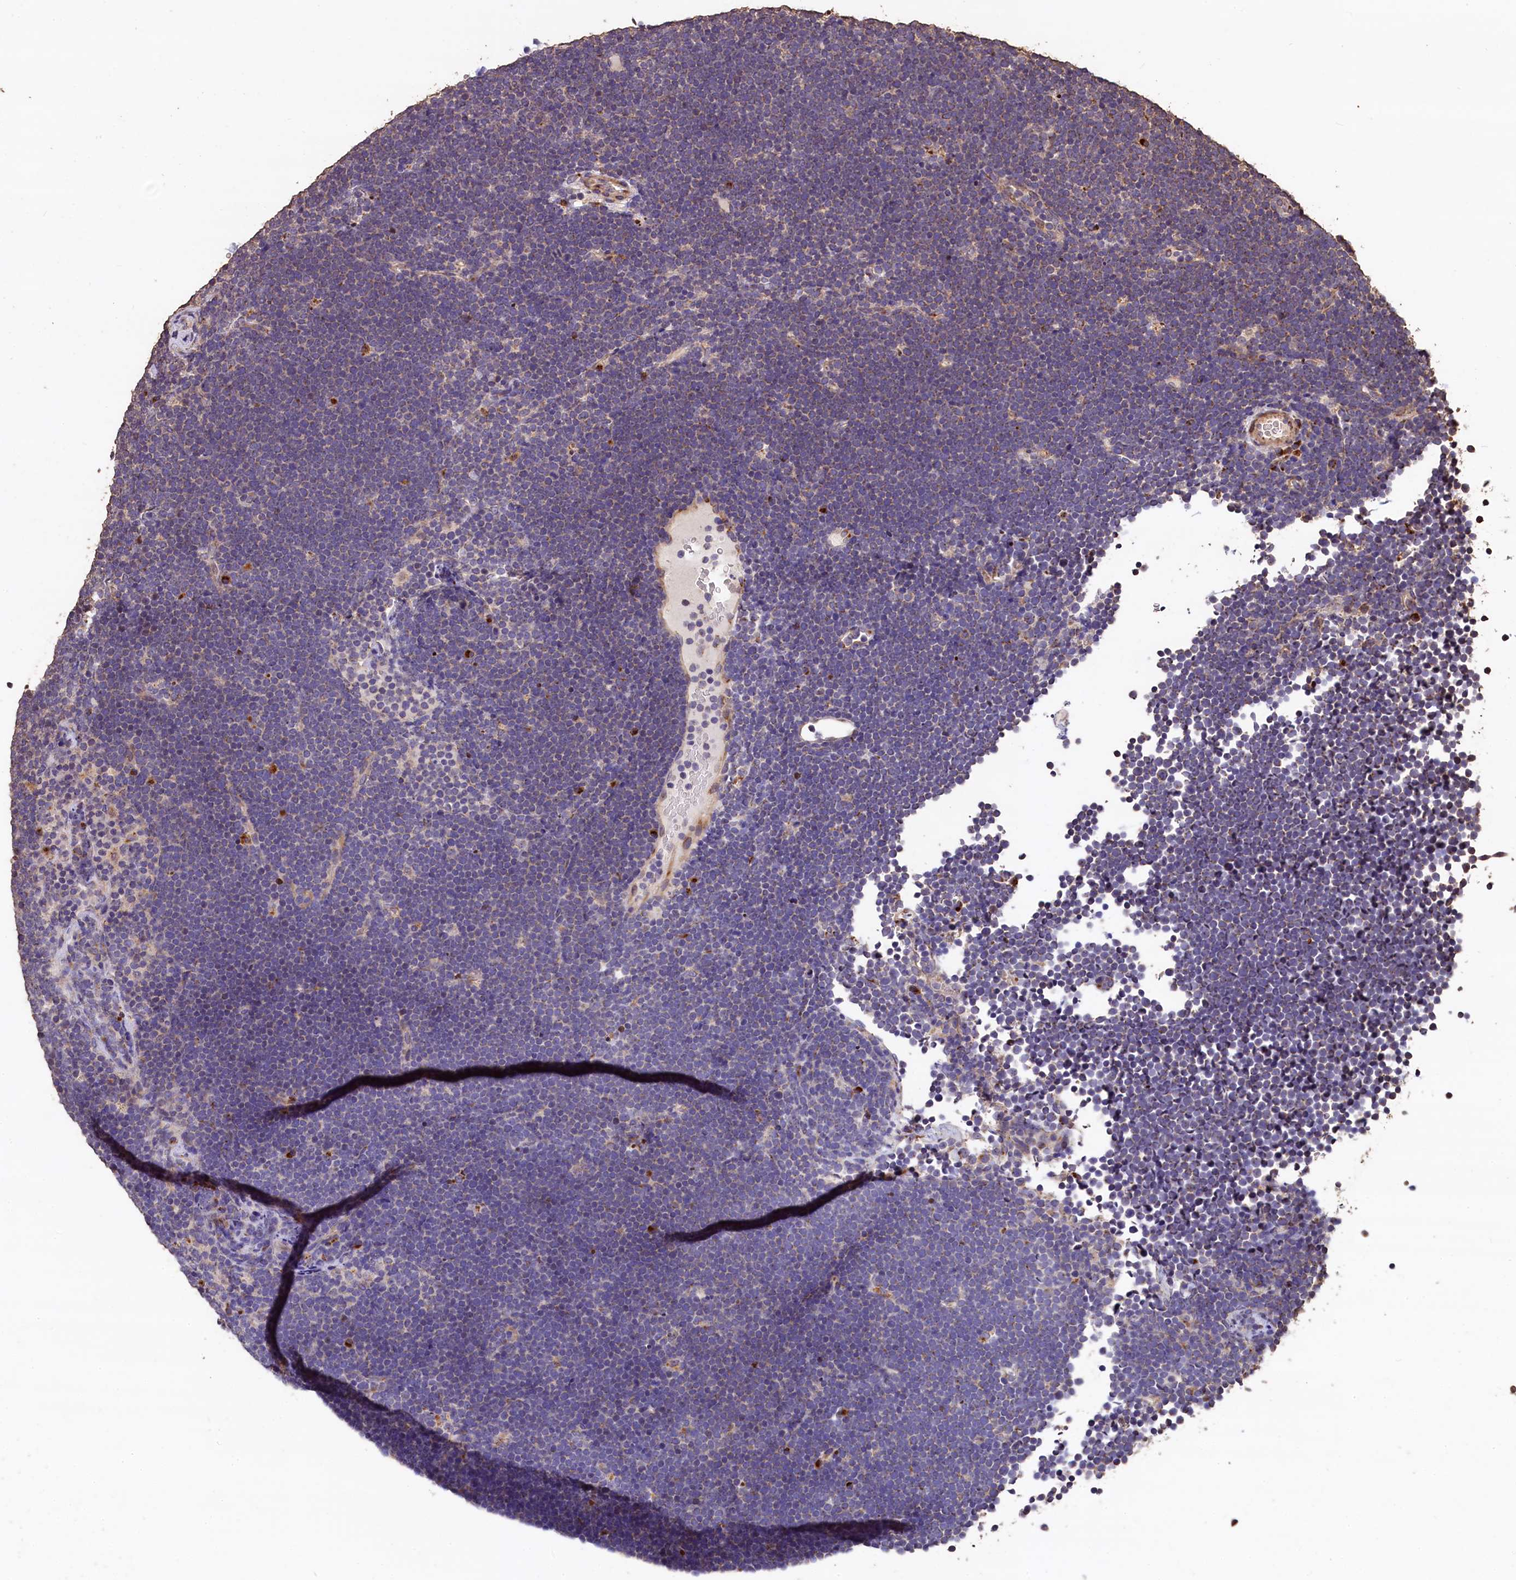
{"staining": {"intensity": "weak", "quantity": "<25%", "location": "cytoplasmic/membranous"}, "tissue": "lymphoma", "cell_type": "Tumor cells", "image_type": "cancer", "snomed": [{"axis": "morphology", "description": "Malignant lymphoma, non-Hodgkin's type, High grade"}, {"axis": "topography", "description": "Lymph node"}], "caption": "Tumor cells are negative for brown protein staining in lymphoma.", "gene": "LSM4", "patient": {"sex": "male", "age": 13}}